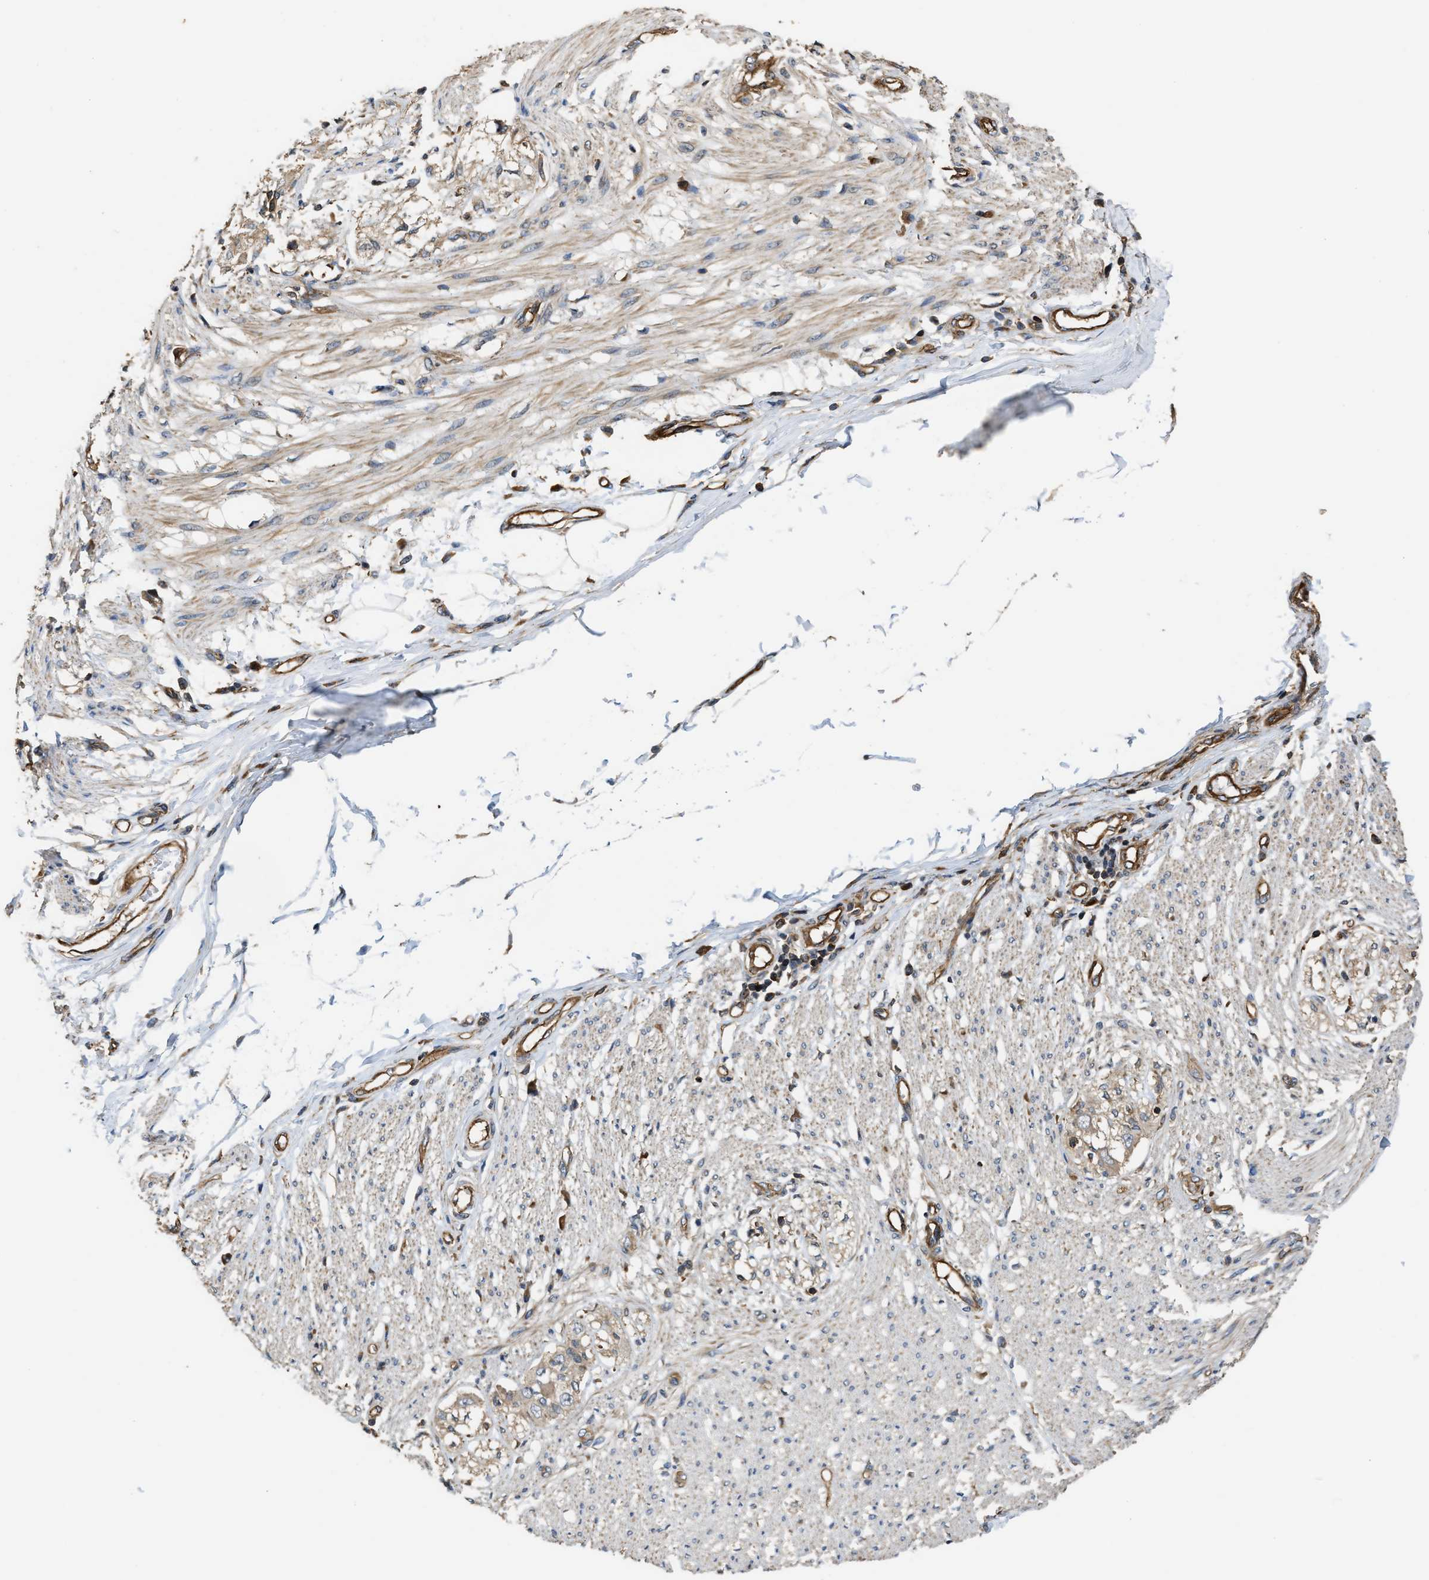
{"staining": {"intensity": "moderate", "quantity": ">75%", "location": "cytoplasmic/membranous"}, "tissue": "smooth muscle", "cell_type": "Smooth muscle cells", "image_type": "normal", "snomed": [{"axis": "morphology", "description": "Normal tissue, NOS"}, {"axis": "morphology", "description": "Adenocarcinoma, NOS"}, {"axis": "topography", "description": "Colon"}, {"axis": "topography", "description": "Peripheral nerve tissue"}], "caption": "Immunohistochemical staining of normal human smooth muscle reveals moderate cytoplasmic/membranous protein expression in approximately >75% of smooth muscle cells. Ihc stains the protein of interest in brown and the nuclei are stained blue.", "gene": "ATIC", "patient": {"sex": "male", "age": 14}}